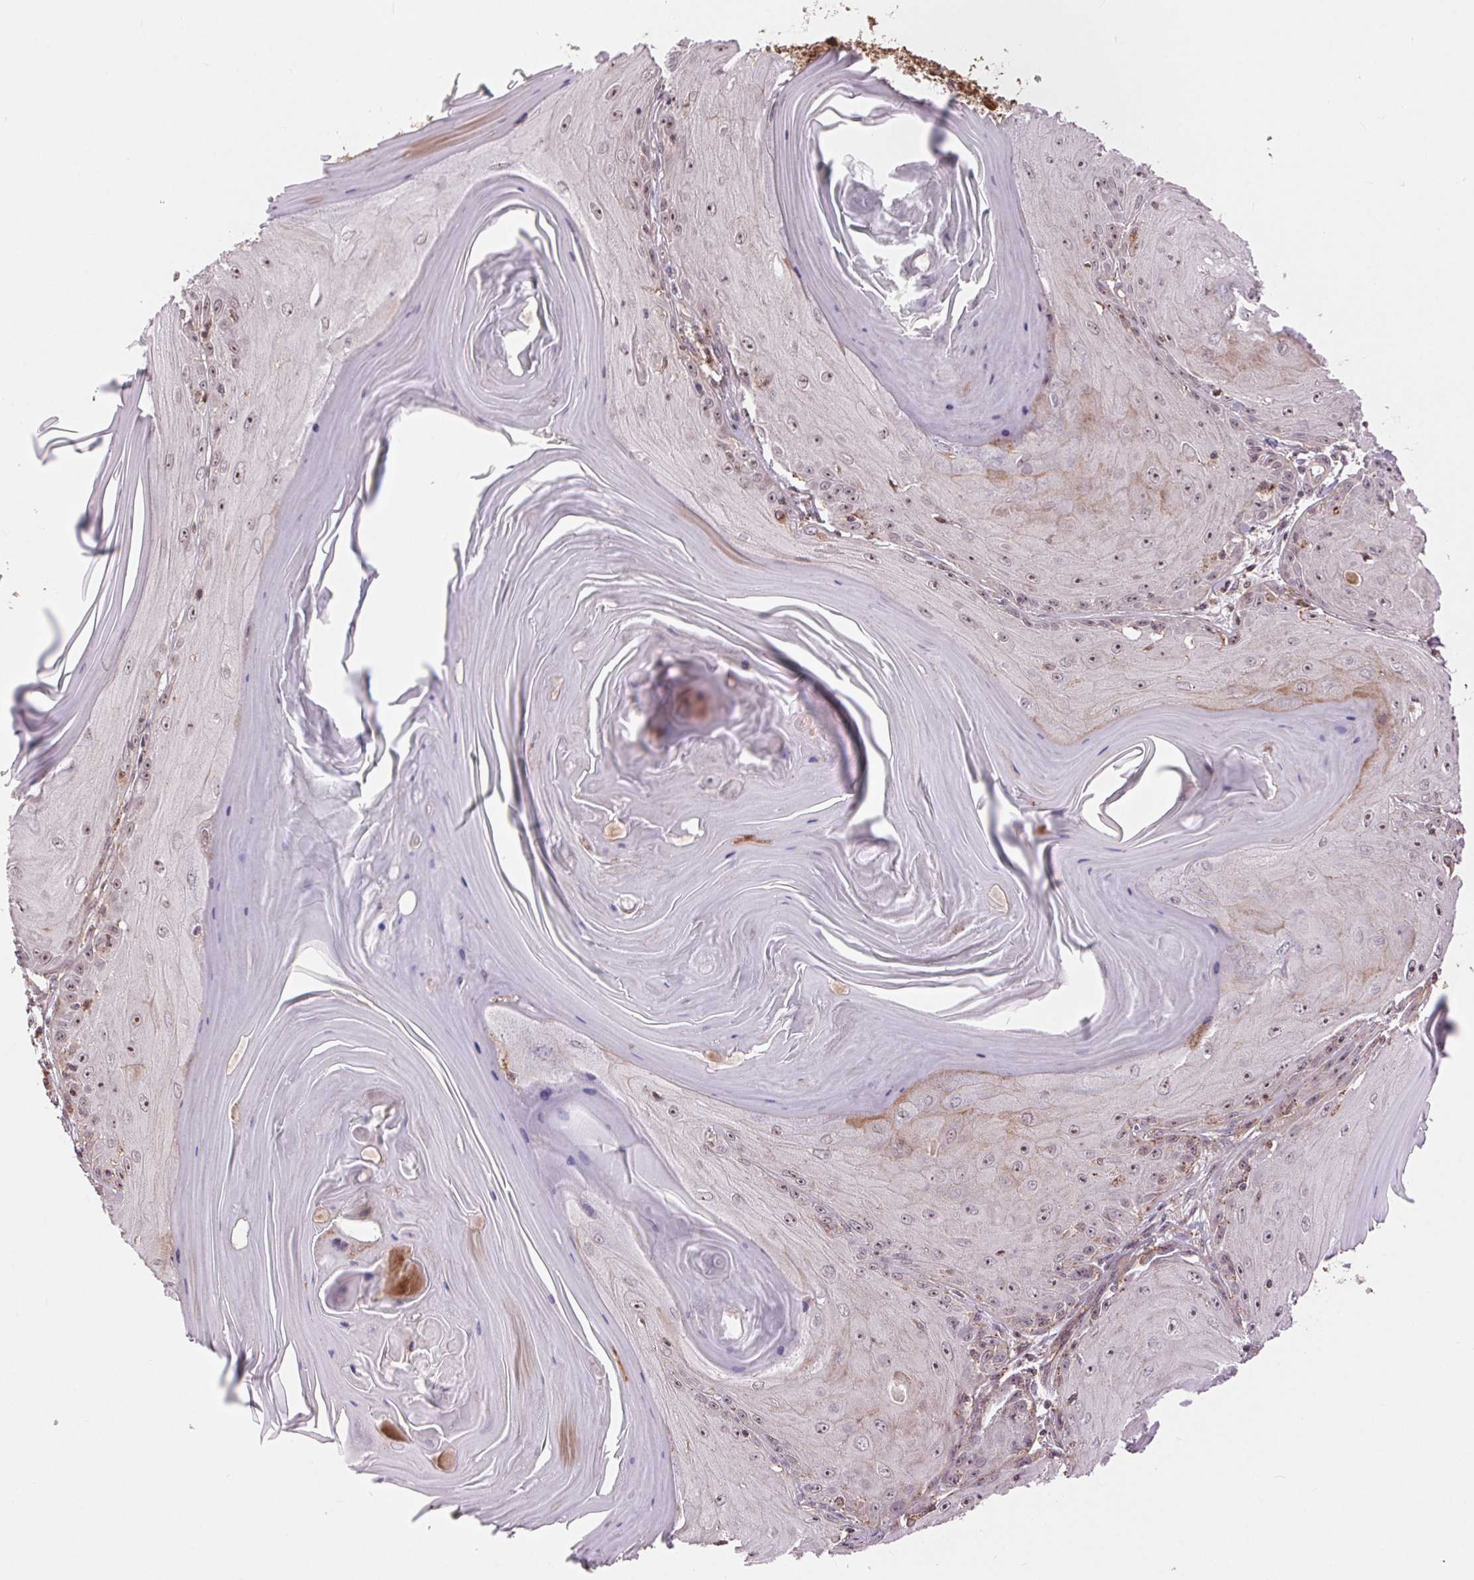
{"staining": {"intensity": "moderate", "quantity": ">75%", "location": "nuclear"}, "tissue": "skin cancer", "cell_type": "Tumor cells", "image_type": "cancer", "snomed": [{"axis": "morphology", "description": "Squamous cell carcinoma, NOS"}, {"axis": "topography", "description": "Skin"}, {"axis": "topography", "description": "Vulva"}], "caption": "There is medium levels of moderate nuclear expression in tumor cells of skin squamous cell carcinoma, as demonstrated by immunohistochemical staining (brown color).", "gene": "CHMP4B", "patient": {"sex": "female", "age": 85}}